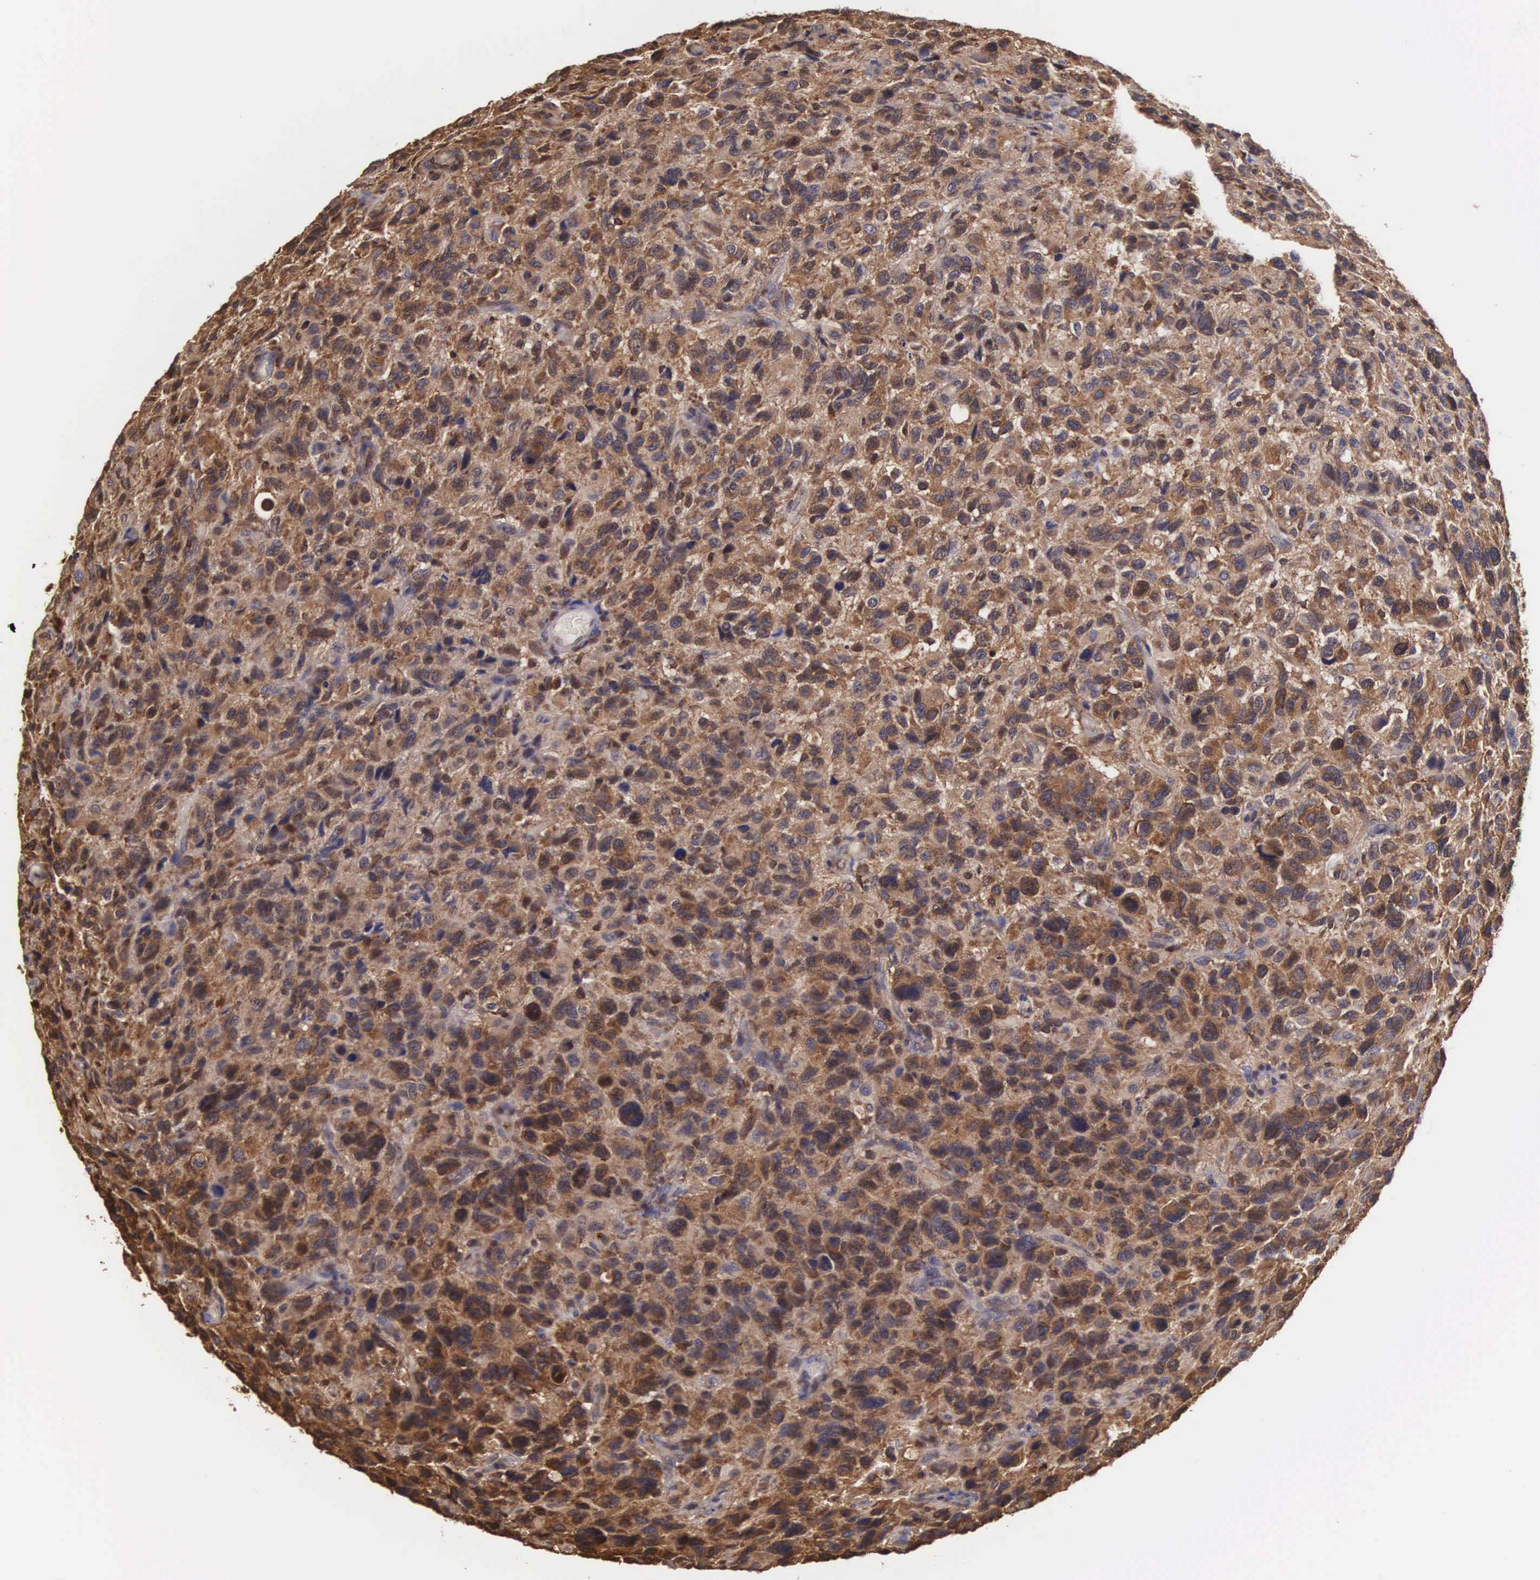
{"staining": {"intensity": "moderate", "quantity": ">75%", "location": "cytoplasmic/membranous"}, "tissue": "glioma", "cell_type": "Tumor cells", "image_type": "cancer", "snomed": [{"axis": "morphology", "description": "Glioma, malignant, High grade"}, {"axis": "topography", "description": "Brain"}], "caption": "Malignant glioma (high-grade) was stained to show a protein in brown. There is medium levels of moderate cytoplasmic/membranous expression in approximately >75% of tumor cells.", "gene": "DHRS1", "patient": {"sex": "female", "age": 60}}